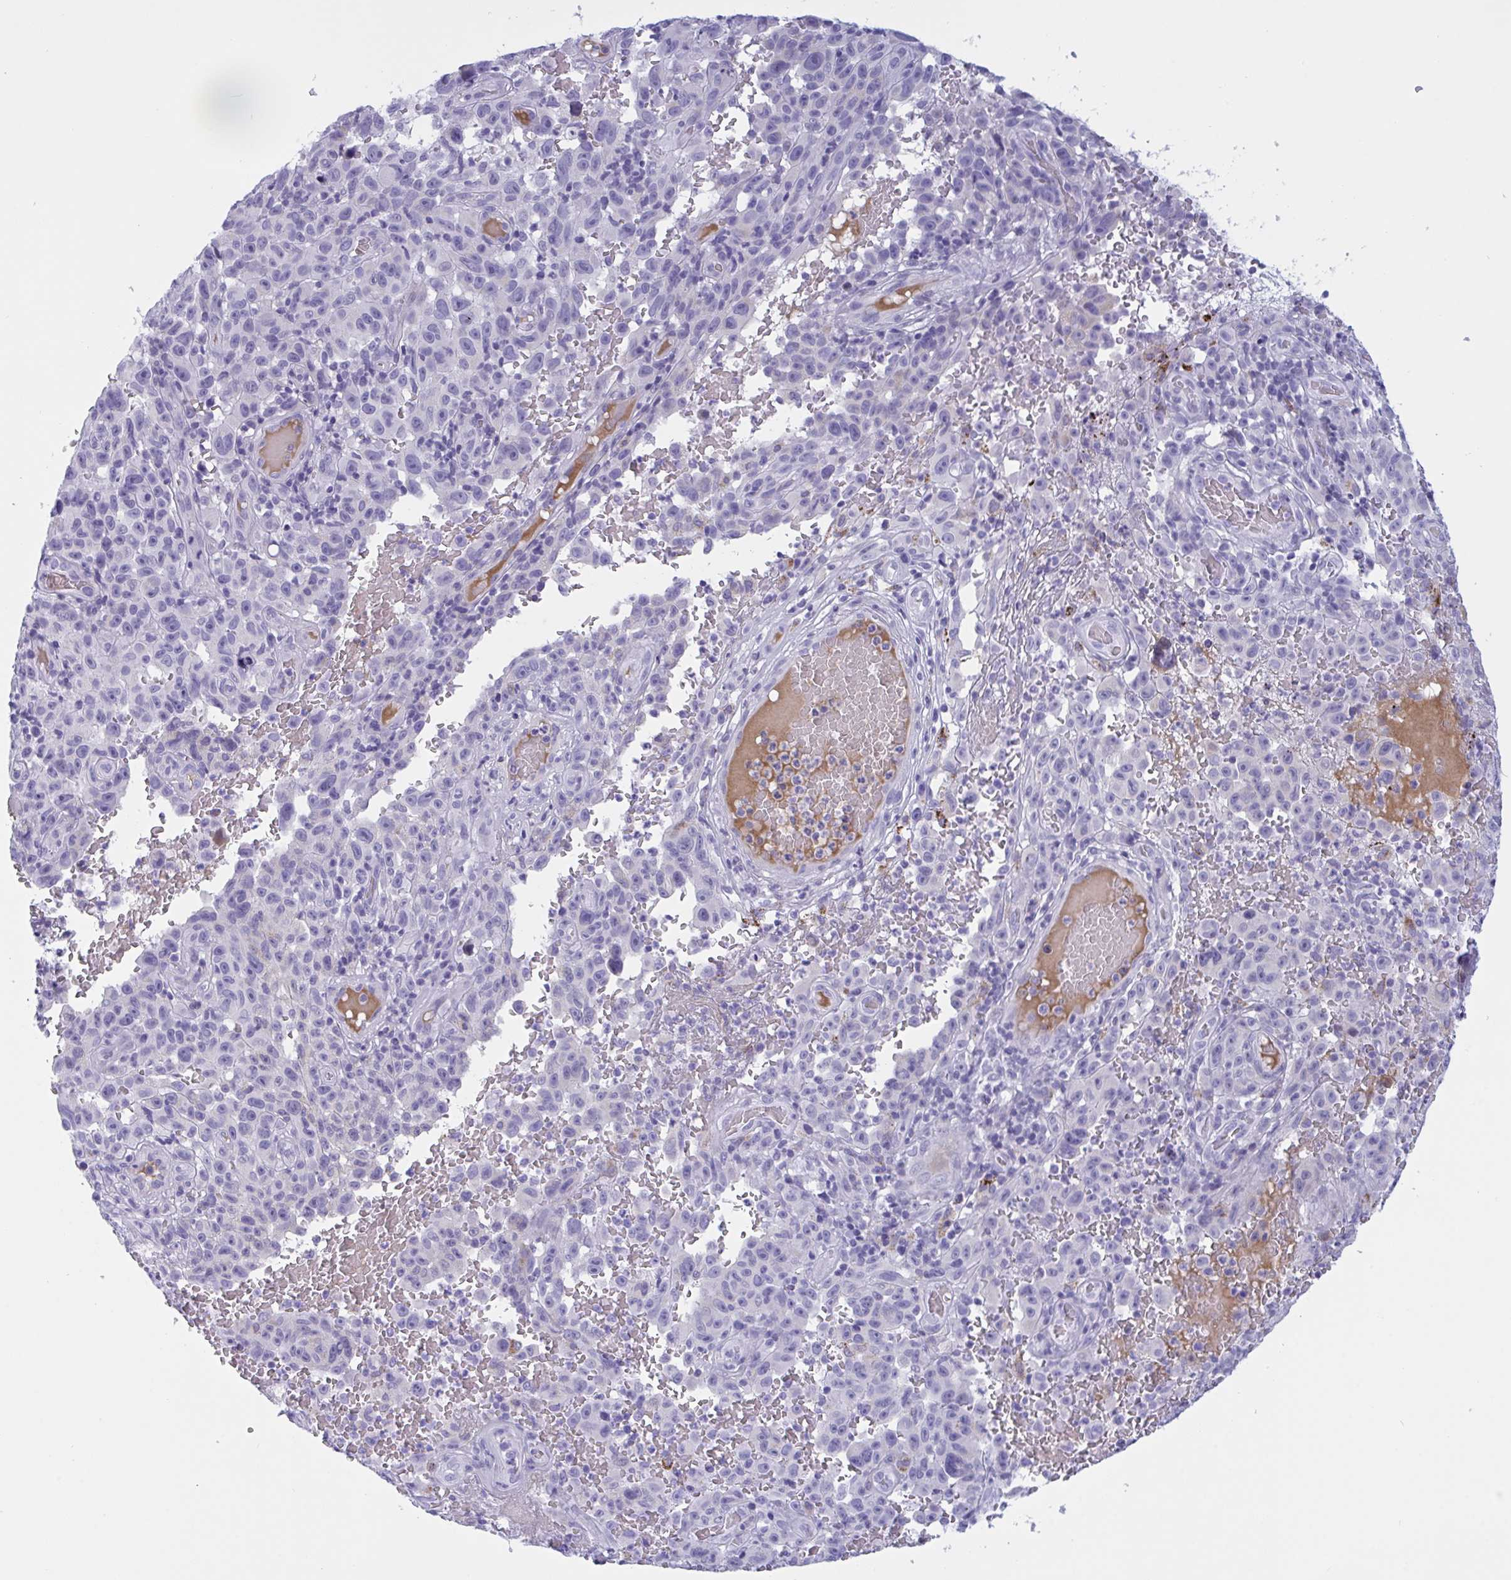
{"staining": {"intensity": "negative", "quantity": "none", "location": "none"}, "tissue": "melanoma", "cell_type": "Tumor cells", "image_type": "cancer", "snomed": [{"axis": "morphology", "description": "Malignant melanoma, NOS"}, {"axis": "topography", "description": "Skin"}], "caption": "Malignant melanoma stained for a protein using immunohistochemistry displays no staining tumor cells.", "gene": "OXLD1", "patient": {"sex": "female", "age": 82}}